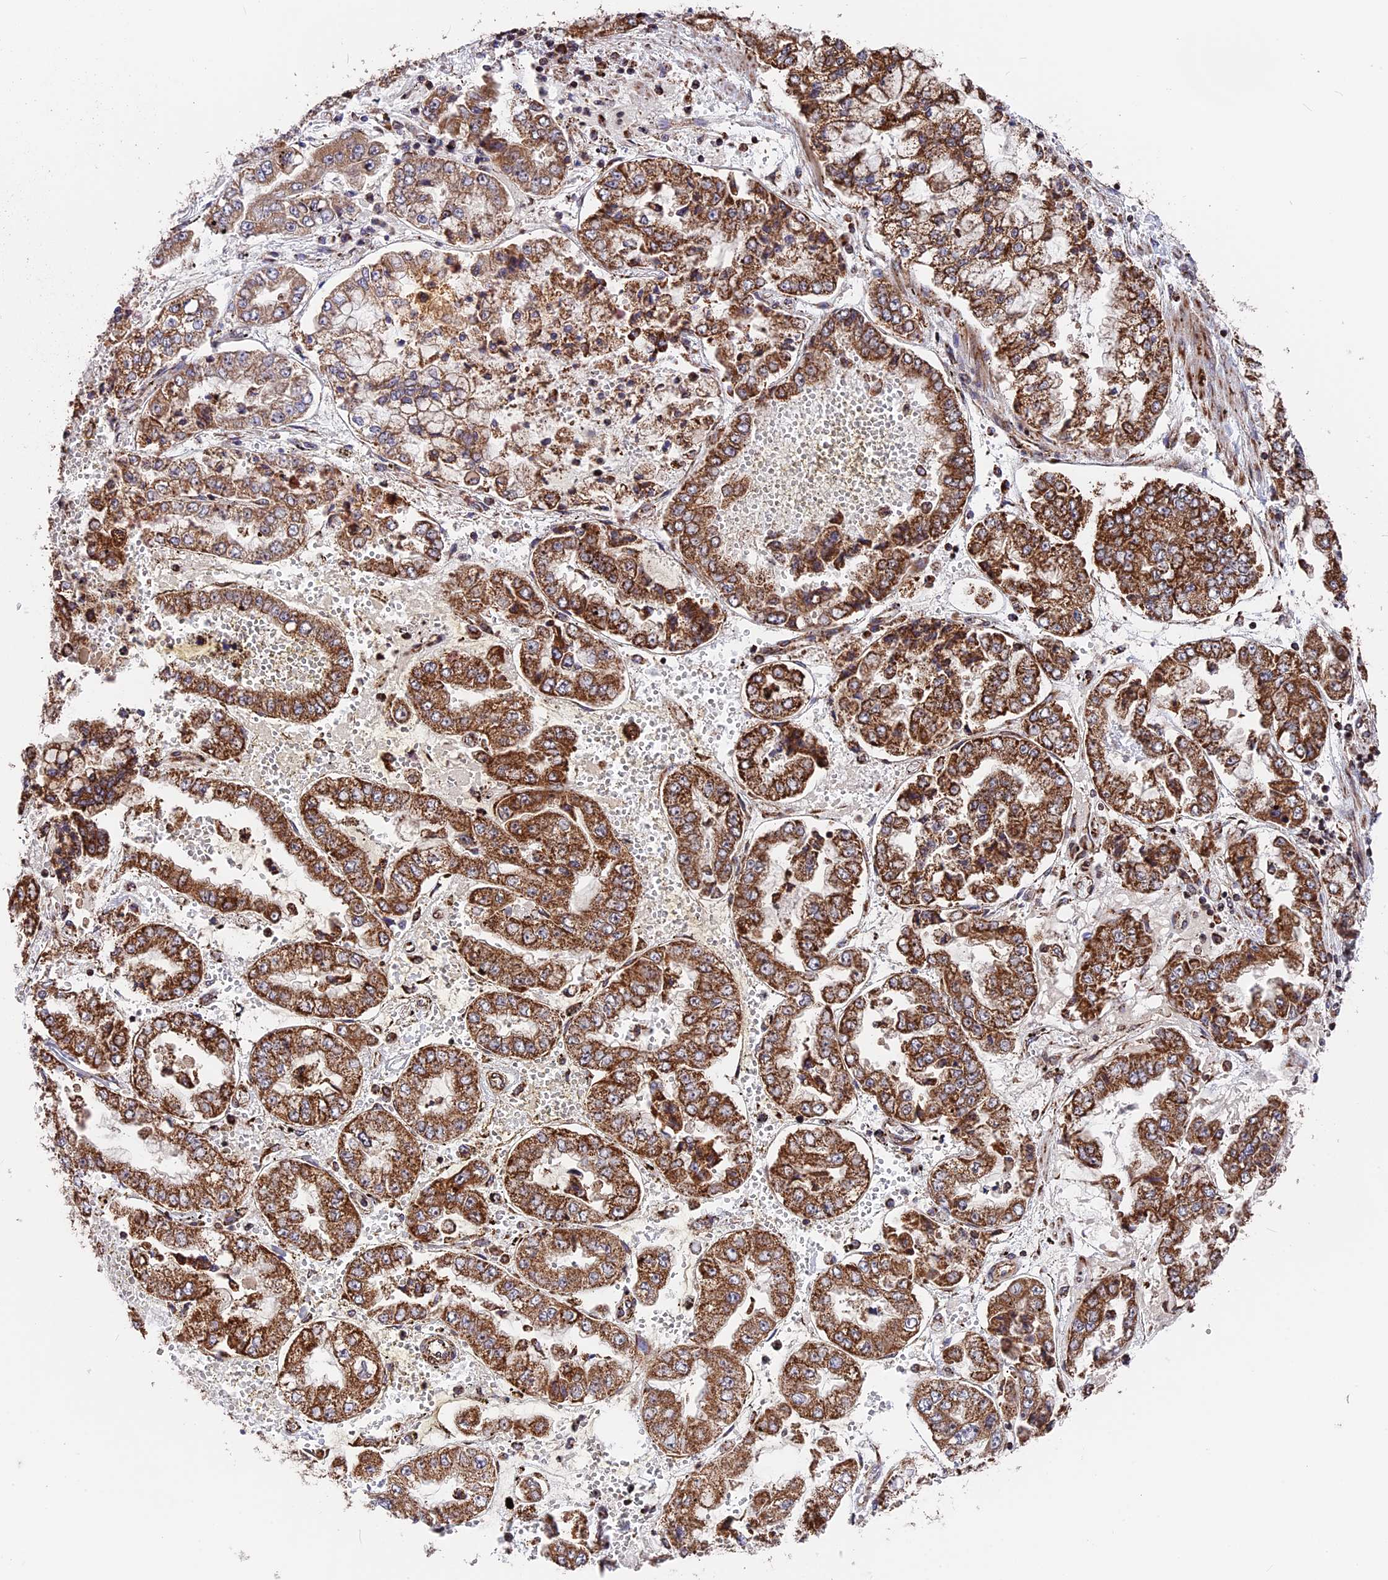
{"staining": {"intensity": "strong", "quantity": ">75%", "location": "cytoplasmic/membranous"}, "tissue": "stomach cancer", "cell_type": "Tumor cells", "image_type": "cancer", "snomed": [{"axis": "morphology", "description": "Adenocarcinoma, NOS"}, {"axis": "topography", "description": "Stomach"}], "caption": "Immunohistochemistry staining of stomach cancer (adenocarcinoma), which reveals high levels of strong cytoplasmic/membranous expression in about >75% of tumor cells indicating strong cytoplasmic/membranous protein expression. The staining was performed using DAB (brown) for protein detection and nuclei were counterstained in hematoxylin (blue).", "gene": "FAM174C", "patient": {"sex": "male", "age": 76}}